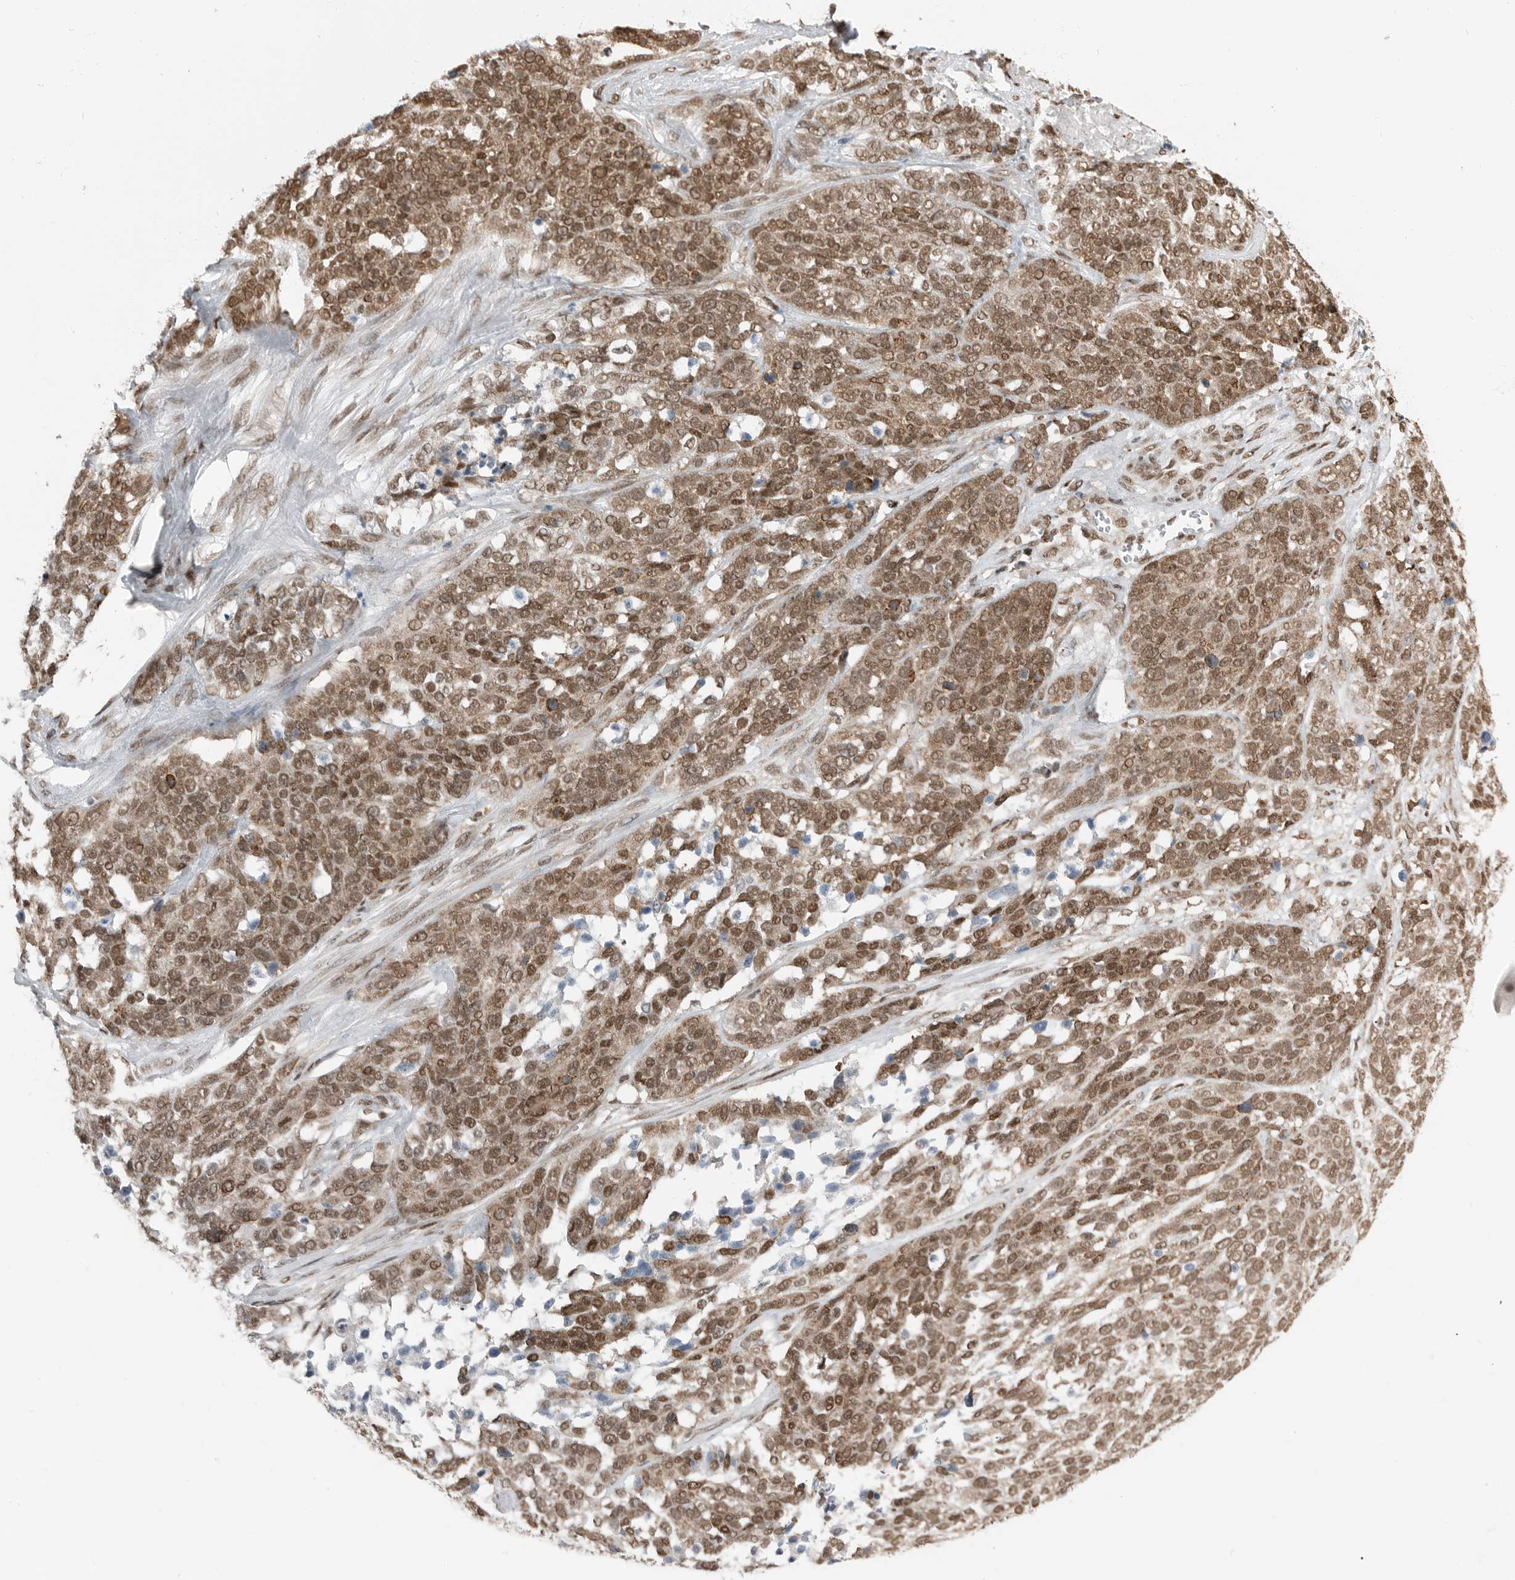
{"staining": {"intensity": "moderate", "quantity": ">75%", "location": "cytoplasmic/membranous,nuclear"}, "tissue": "ovarian cancer", "cell_type": "Tumor cells", "image_type": "cancer", "snomed": [{"axis": "morphology", "description": "Cystadenocarcinoma, serous, NOS"}, {"axis": "topography", "description": "Ovary"}], "caption": "A micrograph of ovarian cancer stained for a protein displays moderate cytoplasmic/membranous and nuclear brown staining in tumor cells.", "gene": "BLZF1", "patient": {"sex": "female", "age": 44}}